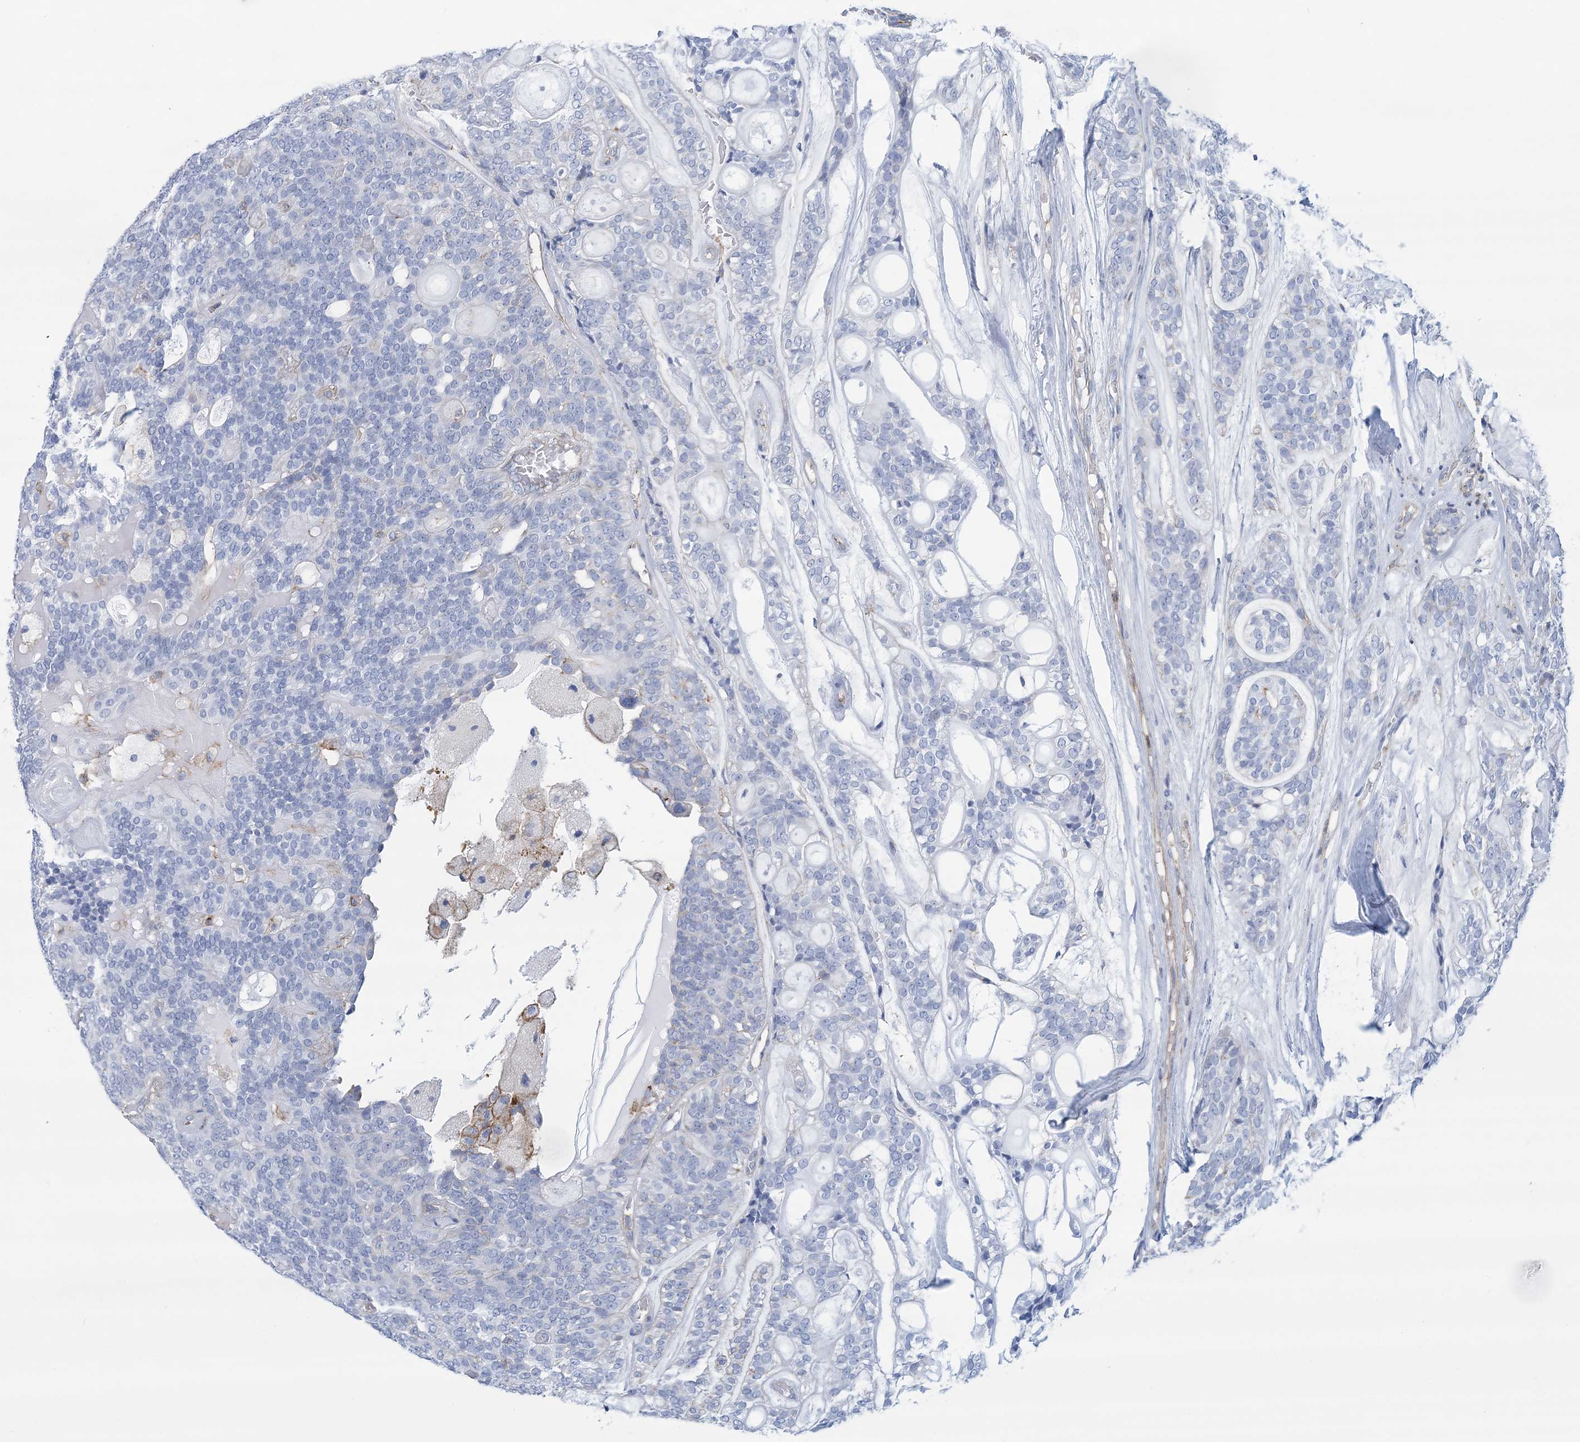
{"staining": {"intensity": "negative", "quantity": "none", "location": "none"}, "tissue": "head and neck cancer", "cell_type": "Tumor cells", "image_type": "cancer", "snomed": [{"axis": "morphology", "description": "Adenocarcinoma, NOS"}, {"axis": "topography", "description": "Head-Neck"}], "caption": "Photomicrograph shows no protein staining in tumor cells of head and neck cancer (adenocarcinoma) tissue.", "gene": "C11orf21", "patient": {"sex": "male", "age": 66}}